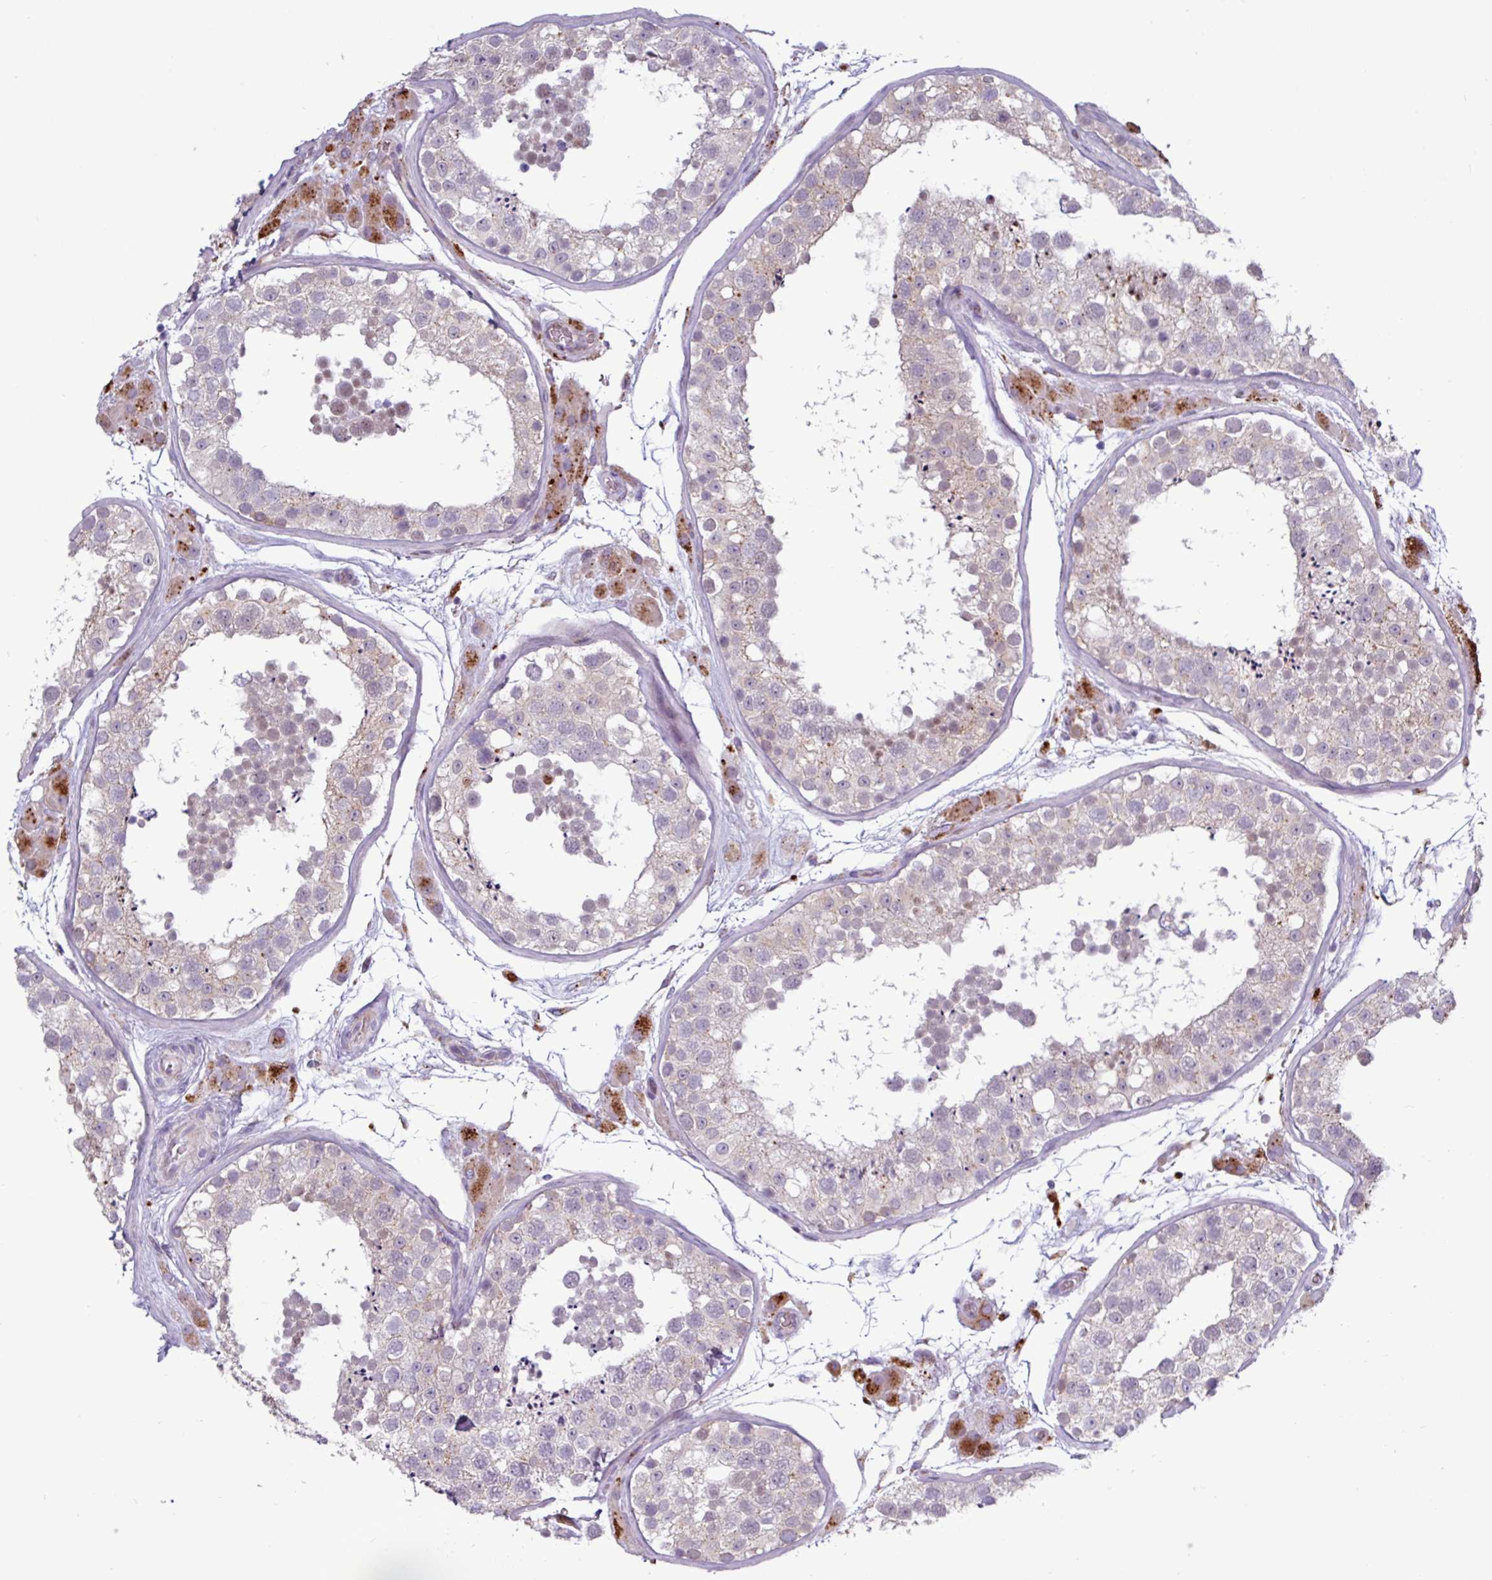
{"staining": {"intensity": "weak", "quantity": "<25%", "location": "cytoplasmic/membranous,nuclear"}, "tissue": "testis", "cell_type": "Cells in seminiferous ducts", "image_type": "normal", "snomed": [{"axis": "morphology", "description": "Normal tissue, NOS"}, {"axis": "topography", "description": "Testis"}], "caption": "IHC of unremarkable testis reveals no positivity in cells in seminiferous ducts. (DAB immunohistochemistry, high magnification).", "gene": "AMIGO2", "patient": {"sex": "male", "age": 26}}